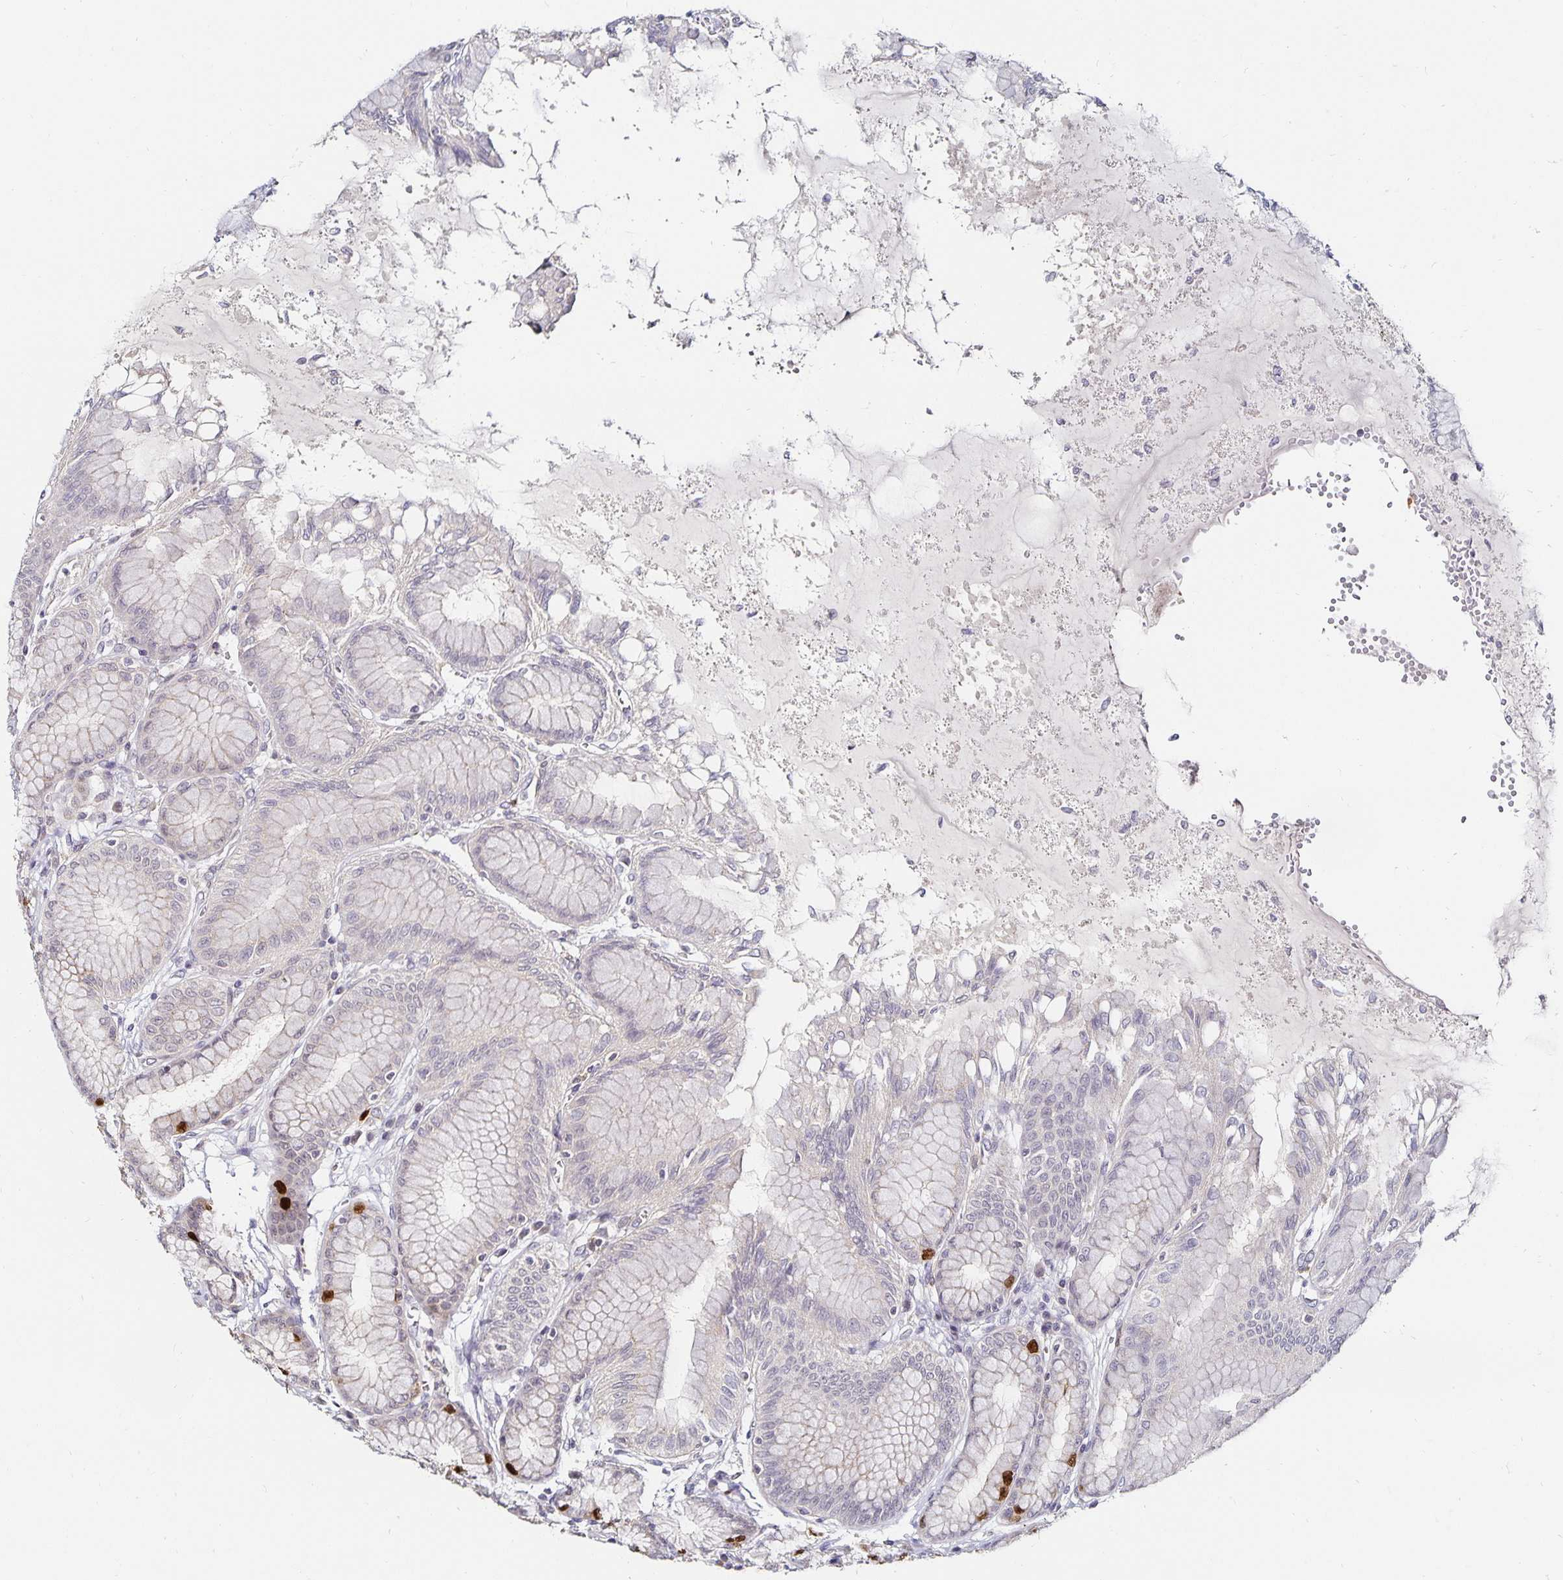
{"staining": {"intensity": "strong", "quantity": "<25%", "location": "nuclear"}, "tissue": "stomach", "cell_type": "Glandular cells", "image_type": "normal", "snomed": [{"axis": "morphology", "description": "Normal tissue, NOS"}, {"axis": "topography", "description": "Stomach"}, {"axis": "topography", "description": "Stomach, lower"}], "caption": "Immunohistochemical staining of normal stomach reveals medium levels of strong nuclear staining in about <25% of glandular cells.", "gene": "ANLN", "patient": {"sex": "male", "age": 76}}